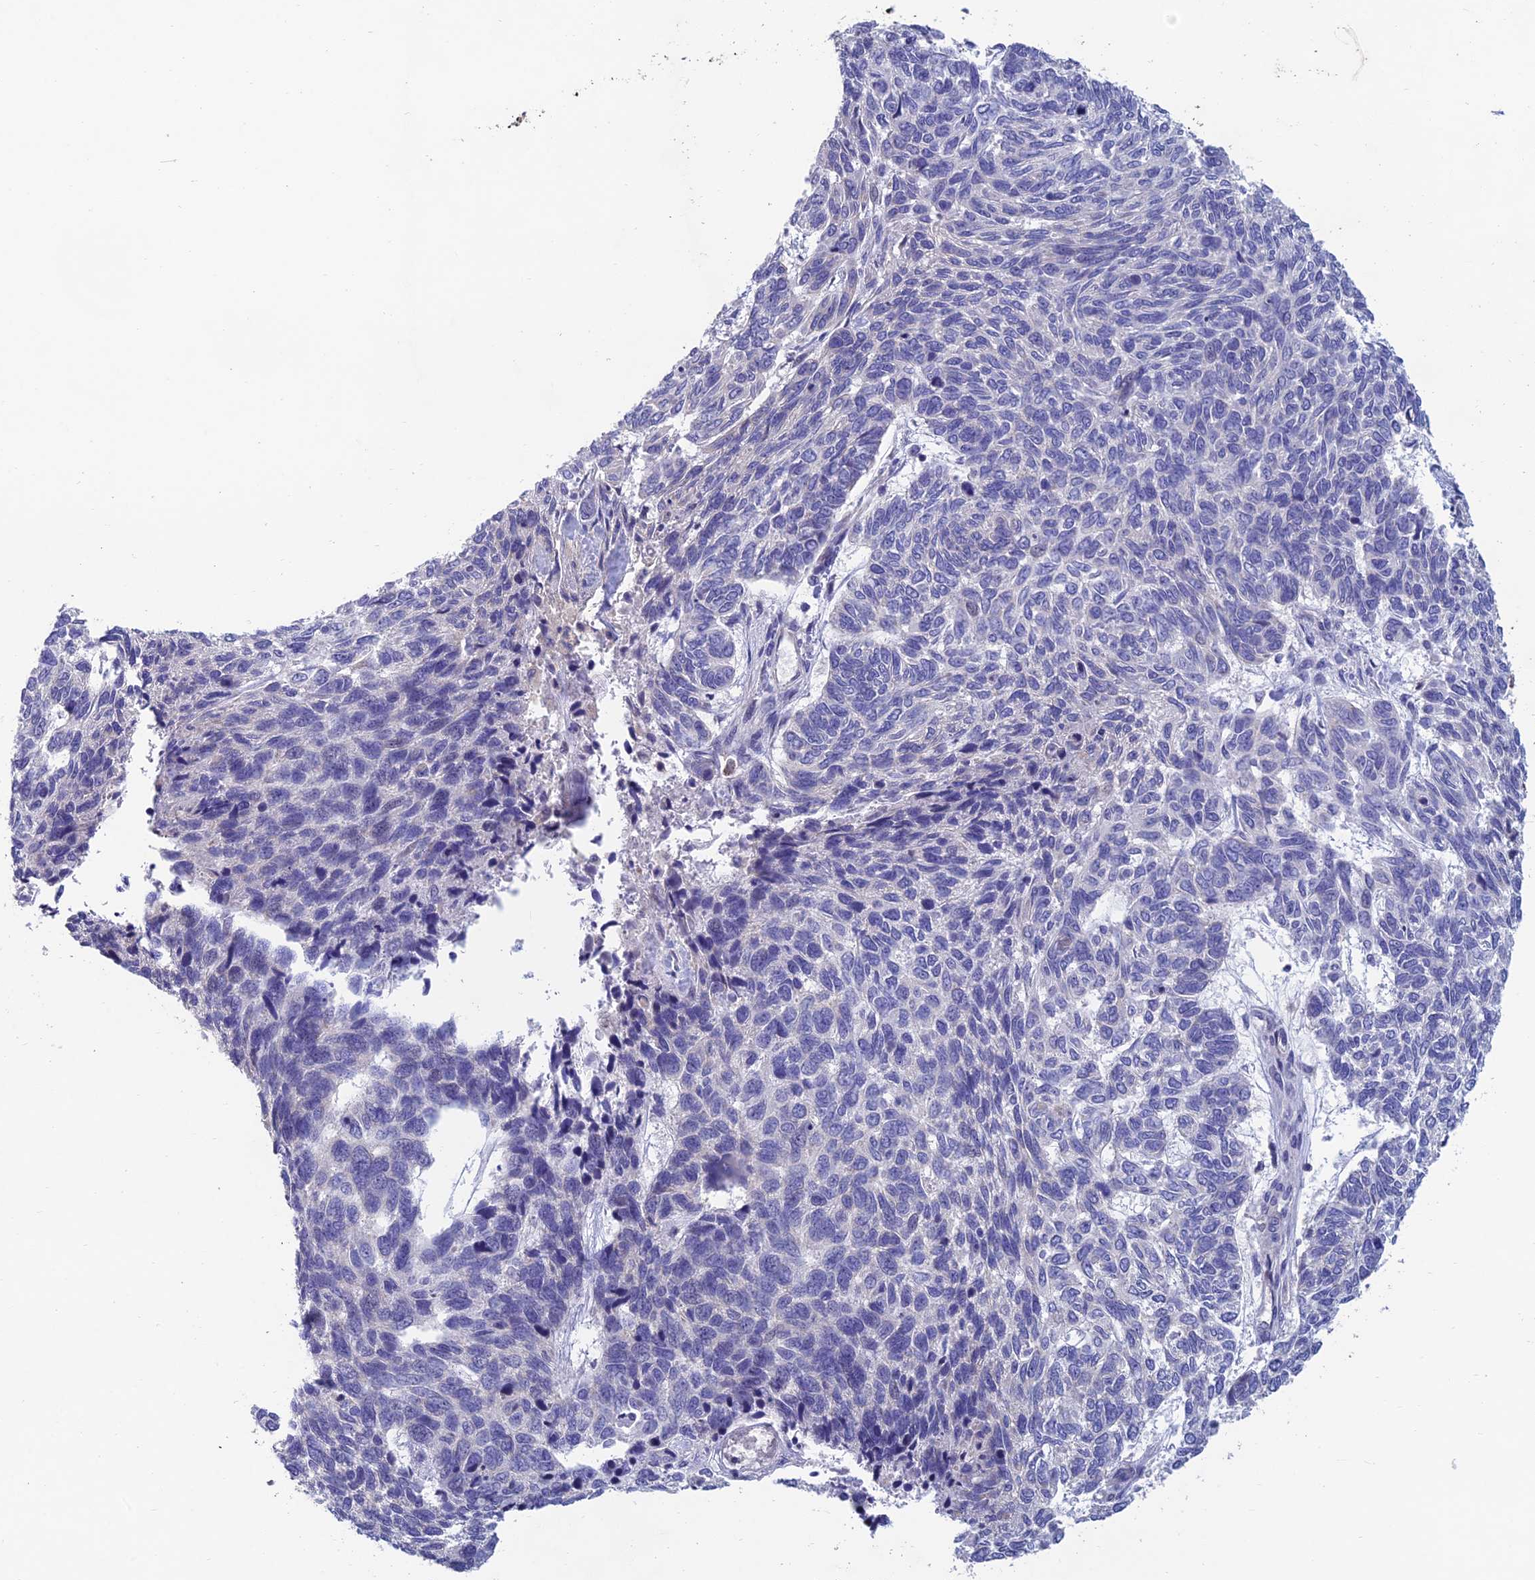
{"staining": {"intensity": "negative", "quantity": "none", "location": "none"}, "tissue": "skin cancer", "cell_type": "Tumor cells", "image_type": "cancer", "snomed": [{"axis": "morphology", "description": "Basal cell carcinoma"}, {"axis": "topography", "description": "Skin"}], "caption": "Skin cancer was stained to show a protein in brown. There is no significant positivity in tumor cells.", "gene": "USP37", "patient": {"sex": "female", "age": 65}}